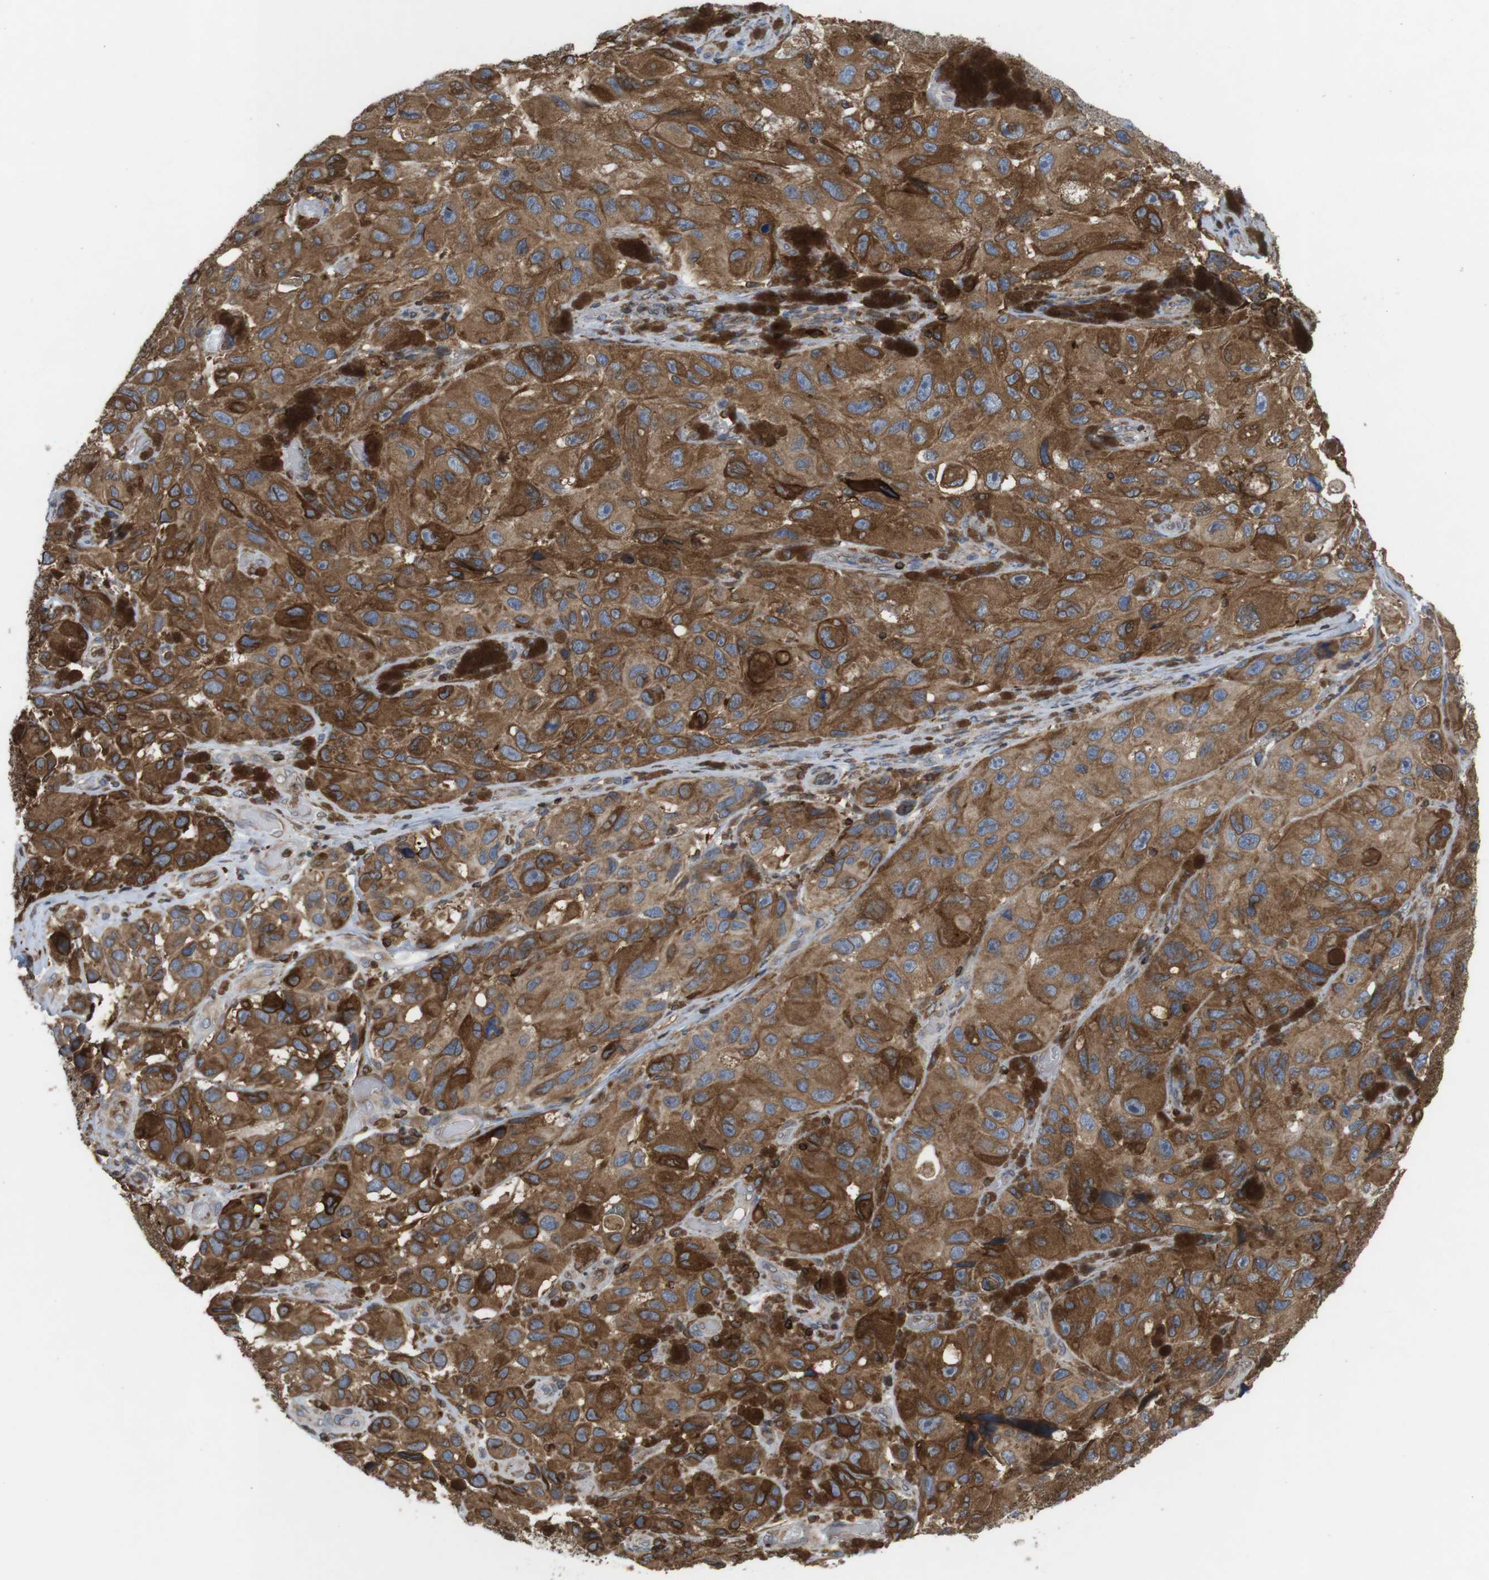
{"staining": {"intensity": "moderate", "quantity": ">75%", "location": "cytoplasmic/membranous"}, "tissue": "melanoma", "cell_type": "Tumor cells", "image_type": "cancer", "snomed": [{"axis": "morphology", "description": "Malignant melanoma, NOS"}, {"axis": "topography", "description": "Skin"}], "caption": "Immunohistochemistry micrograph of malignant melanoma stained for a protein (brown), which shows medium levels of moderate cytoplasmic/membranous staining in about >75% of tumor cells.", "gene": "ARL6IP5", "patient": {"sex": "female", "age": 73}}